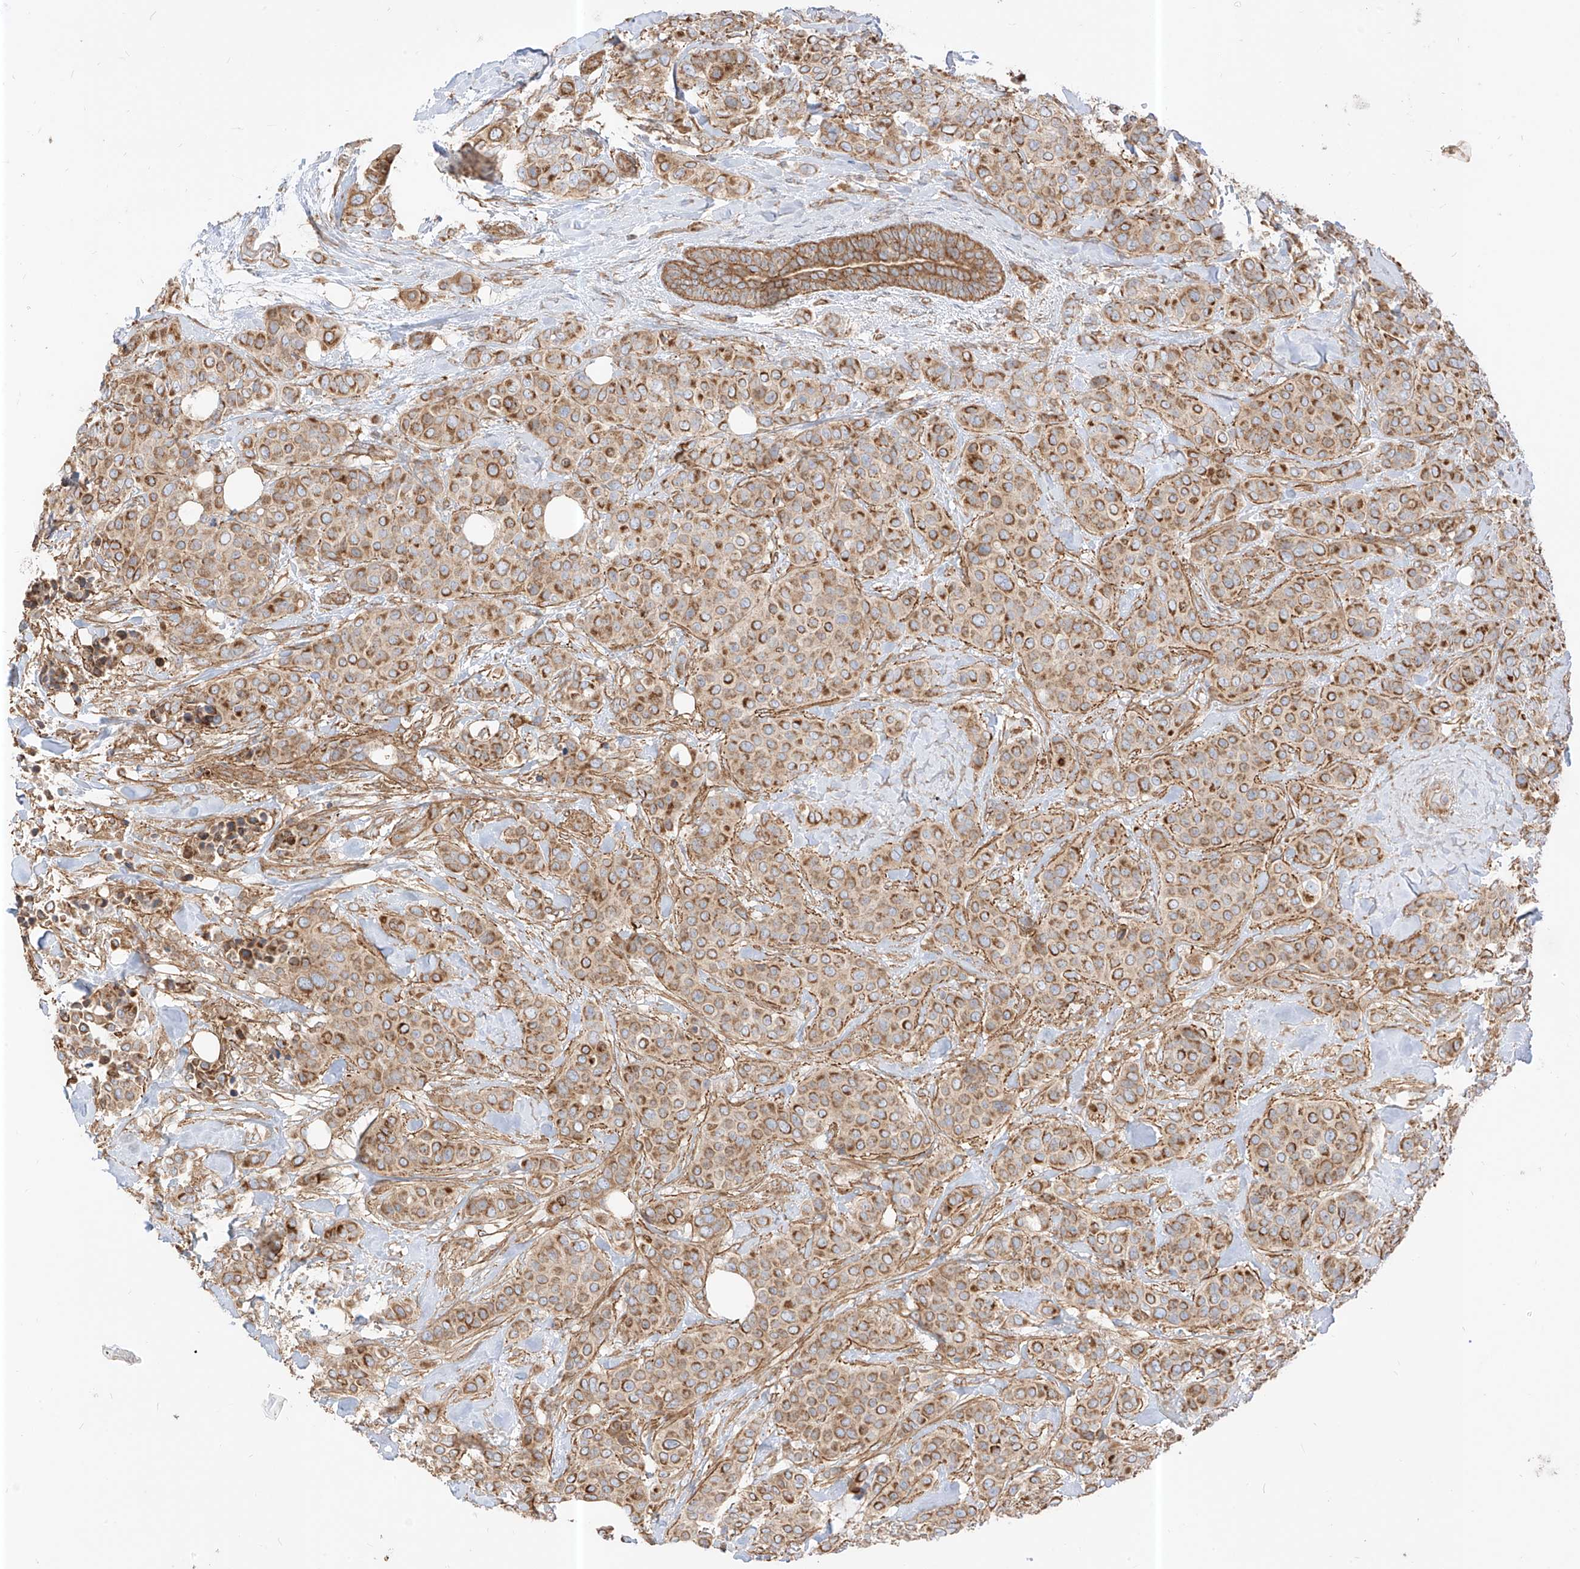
{"staining": {"intensity": "moderate", "quantity": ">75%", "location": "cytoplasmic/membranous"}, "tissue": "breast cancer", "cell_type": "Tumor cells", "image_type": "cancer", "snomed": [{"axis": "morphology", "description": "Lobular carcinoma"}, {"axis": "topography", "description": "Breast"}], "caption": "Human breast cancer stained with a brown dye demonstrates moderate cytoplasmic/membranous positive positivity in approximately >75% of tumor cells.", "gene": "PLCL1", "patient": {"sex": "female", "age": 51}}